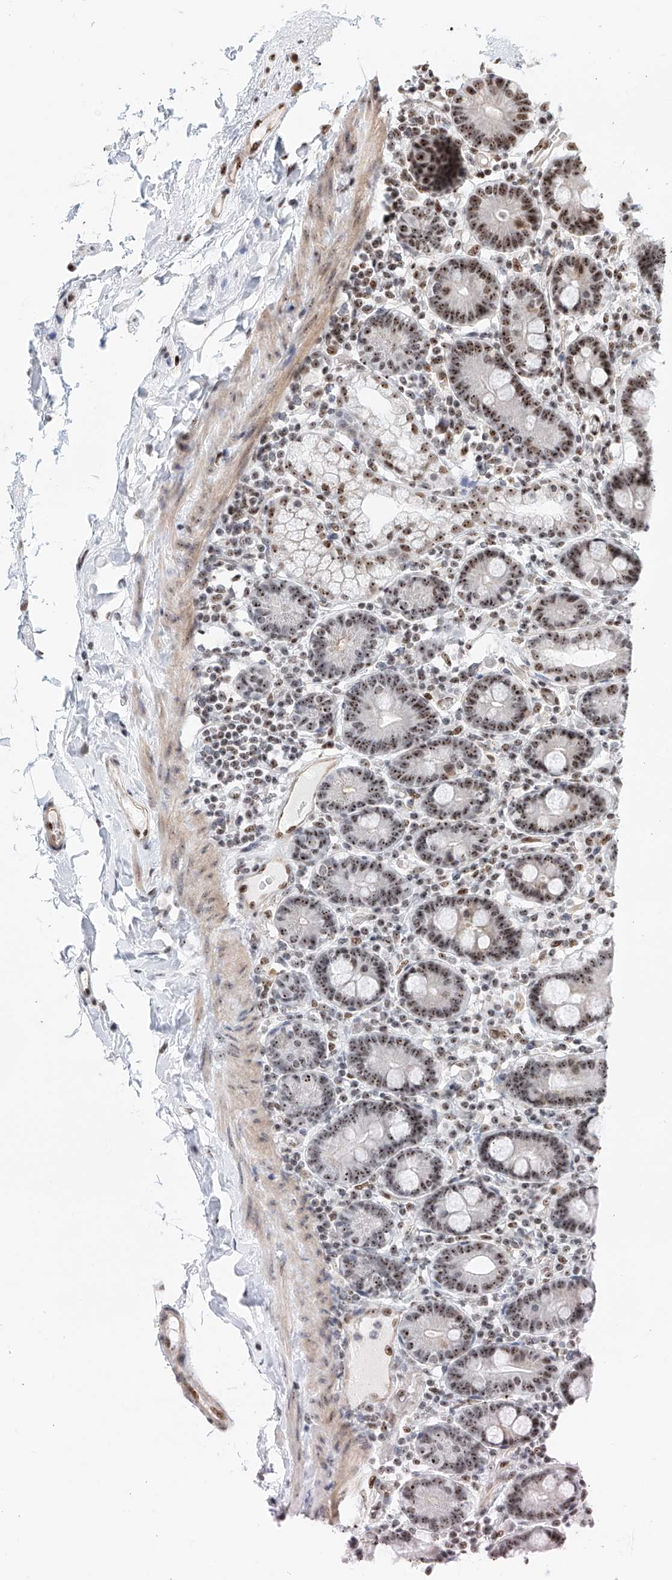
{"staining": {"intensity": "strong", "quantity": ">75%", "location": "cytoplasmic/membranous,nuclear"}, "tissue": "duodenum", "cell_type": "Glandular cells", "image_type": "normal", "snomed": [{"axis": "morphology", "description": "Normal tissue, NOS"}, {"axis": "topography", "description": "Duodenum"}], "caption": "Duodenum stained with immunohistochemistry displays strong cytoplasmic/membranous,nuclear staining in approximately >75% of glandular cells. The protein of interest is stained brown, and the nuclei are stained in blue (DAB IHC with brightfield microscopy, high magnification).", "gene": "PRUNE2", "patient": {"sex": "male", "age": 55}}